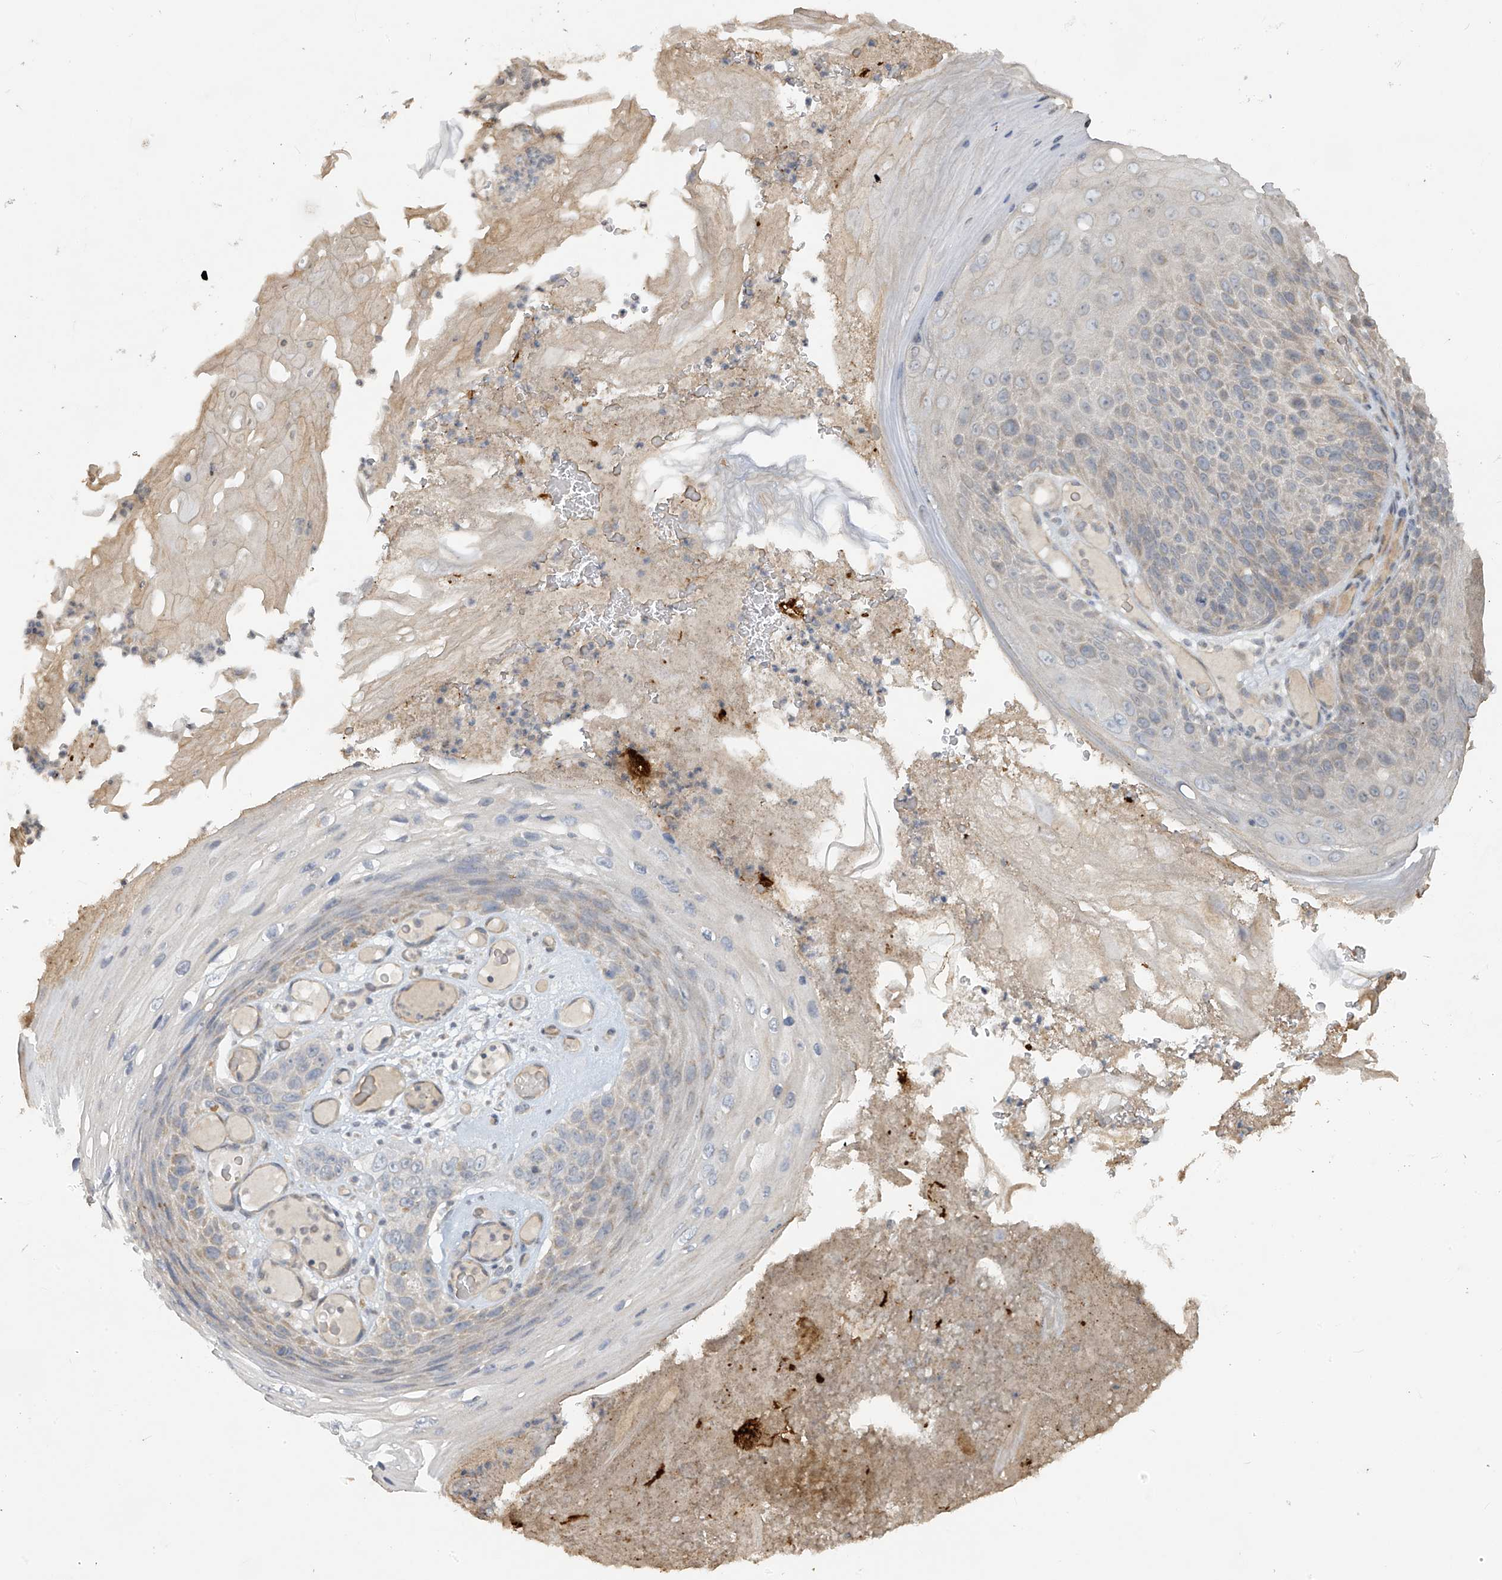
{"staining": {"intensity": "weak", "quantity": "<25%", "location": "cytoplasmic/membranous"}, "tissue": "skin cancer", "cell_type": "Tumor cells", "image_type": "cancer", "snomed": [{"axis": "morphology", "description": "Squamous cell carcinoma, NOS"}, {"axis": "topography", "description": "Skin"}], "caption": "Tumor cells show no significant positivity in squamous cell carcinoma (skin). (DAB IHC, high magnification).", "gene": "DGKQ", "patient": {"sex": "female", "age": 88}}